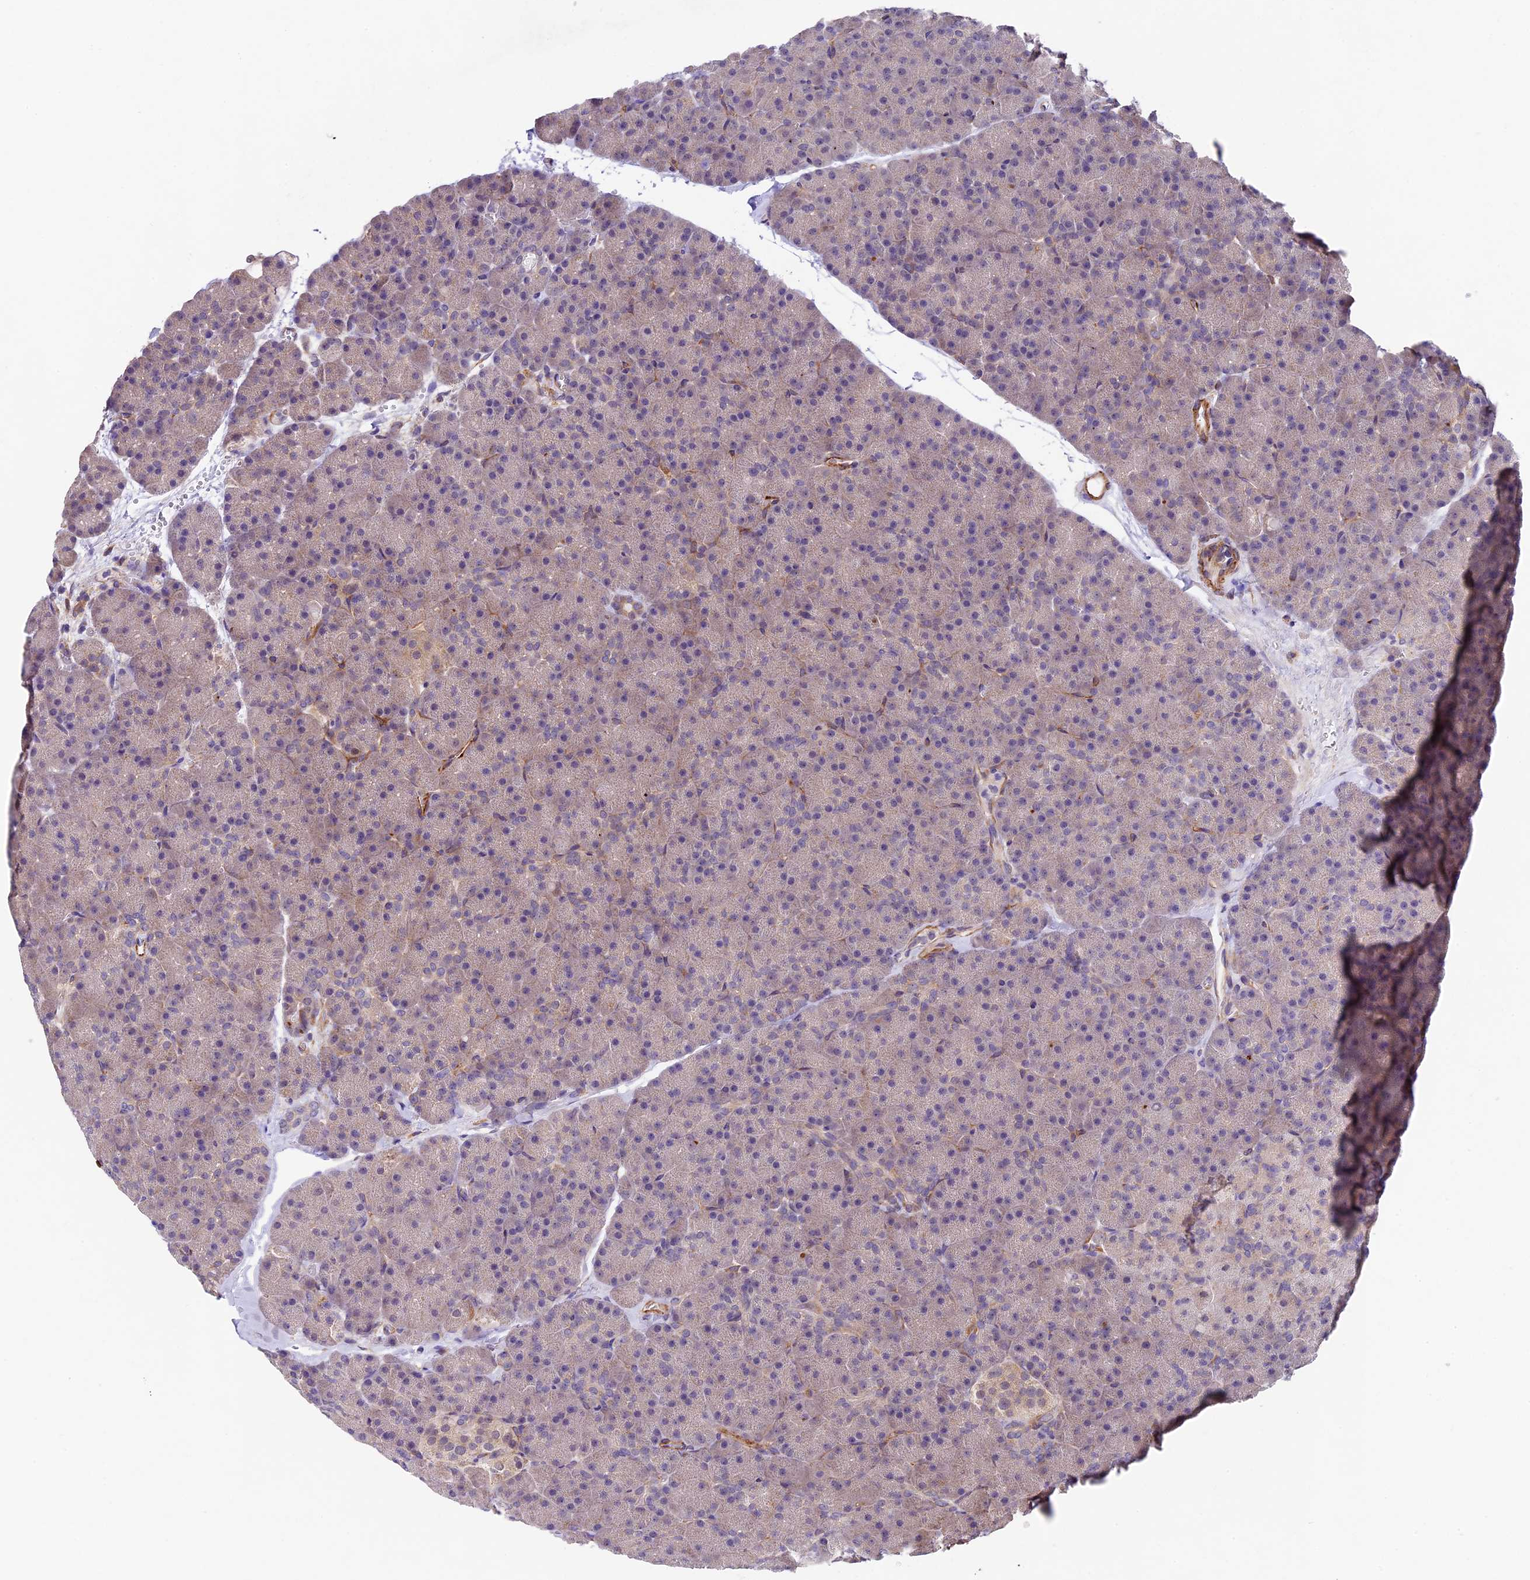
{"staining": {"intensity": "weak", "quantity": "<25%", "location": "cytoplasmic/membranous"}, "tissue": "pancreas", "cell_type": "Exocrine glandular cells", "image_type": "normal", "snomed": [{"axis": "morphology", "description": "Normal tissue, NOS"}, {"axis": "topography", "description": "Pancreas"}], "caption": "Benign pancreas was stained to show a protein in brown. There is no significant positivity in exocrine glandular cells. Brightfield microscopy of IHC stained with DAB (3,3'-diaminobenzidine) (brown) and hematoxylin (blue), captured at high magnification.", "gene": "LSM7", "patient": {"sex": "male", "age": 36}}